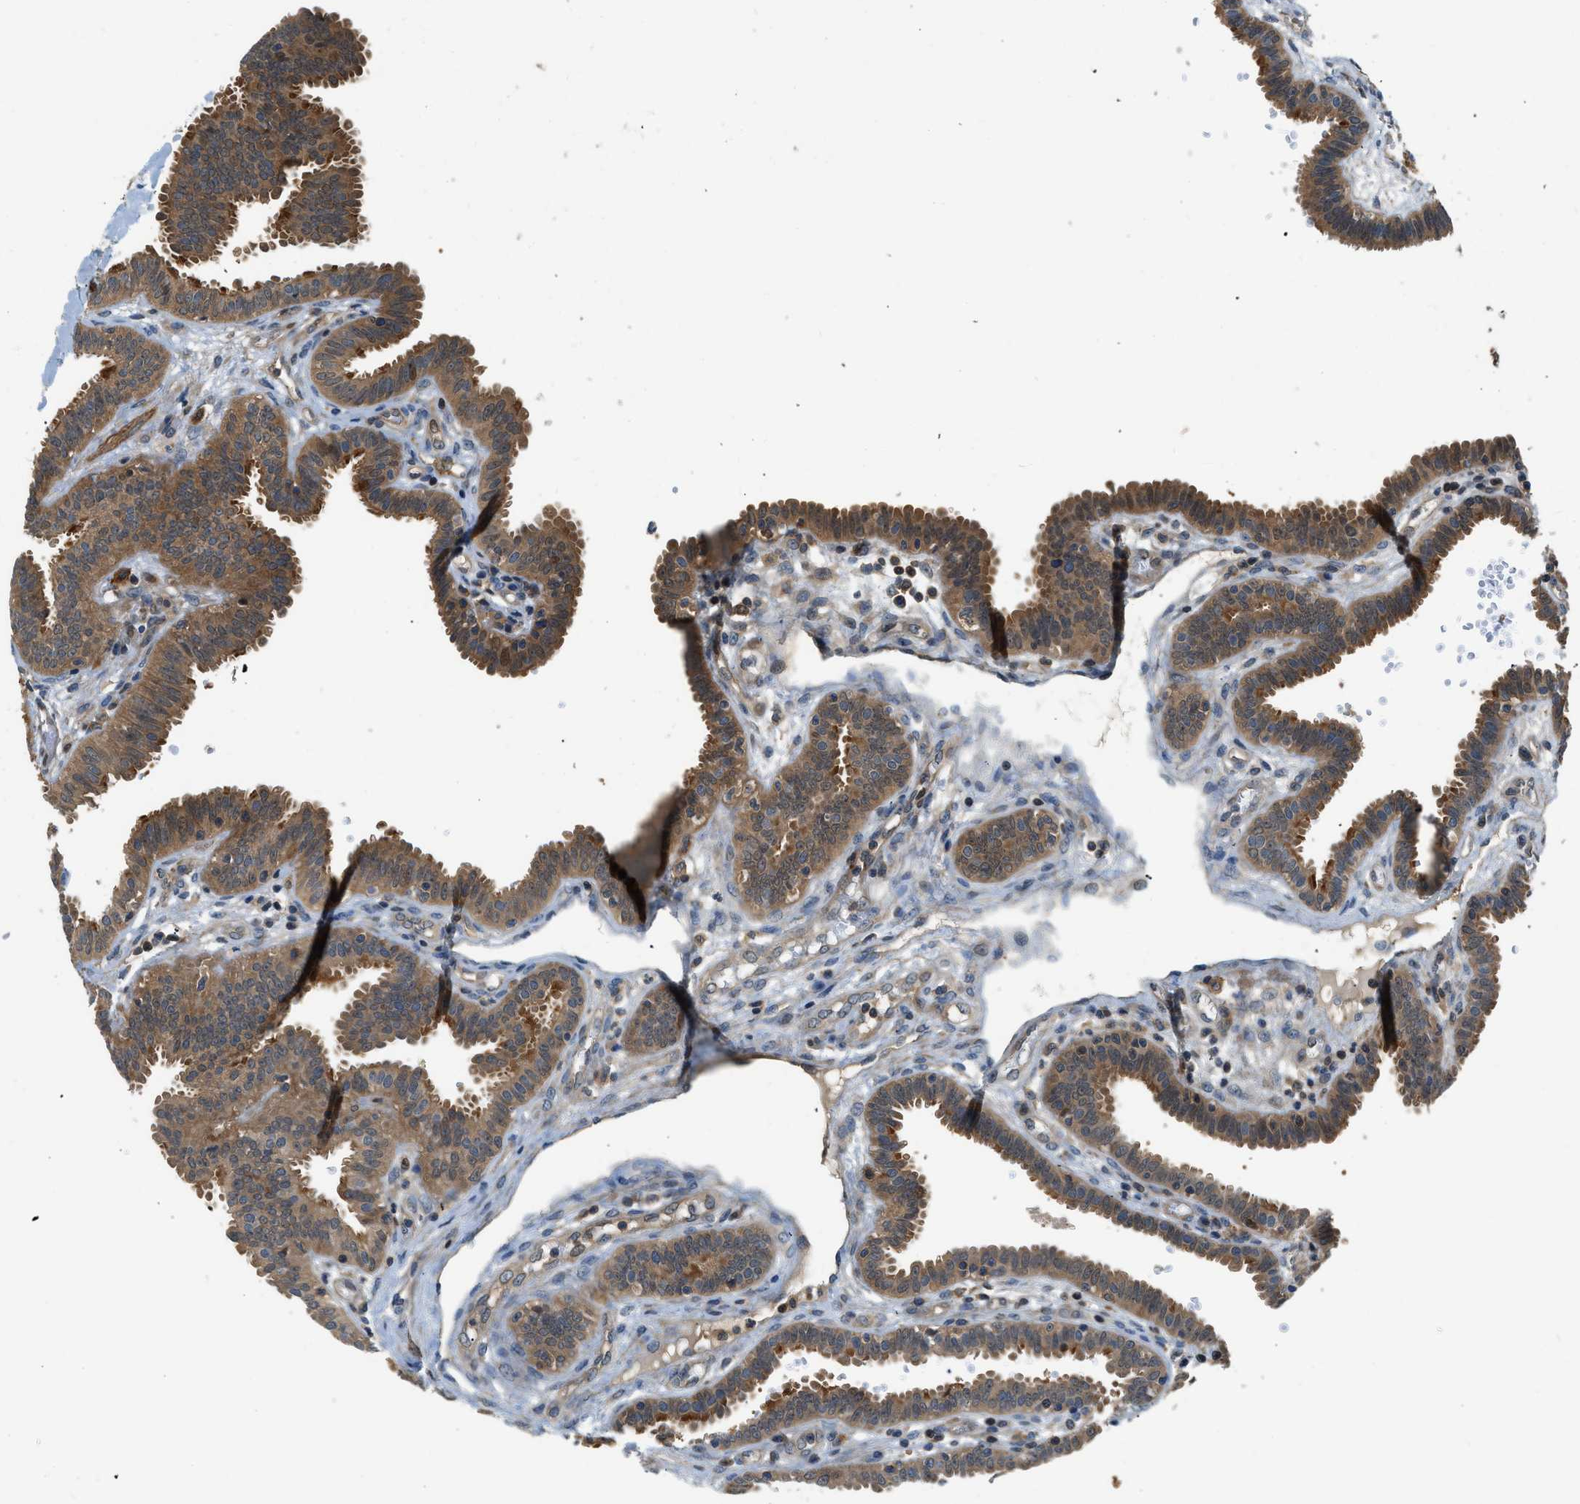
{"staining": {"intensity": "moderate", "quantity": ">75%", "location": "cytoplasmic/membranous"}, "tissue": "fallopian tube", "cell_type": "Glandular cells", "image_type": "normal", "snomed": [{"axis": "morphology", "description": "Normal tissue, NOS"}, {"axis": "topography", "description": "Fallopian tube"}], "caption": "Protein staining of unremarkable fallopian tube exhibits moderate cytoplasmic/membranous staining in about >75% of glandular cells.", "gene": "GPR31", "patient": {"sex": "female", "age": 32}}